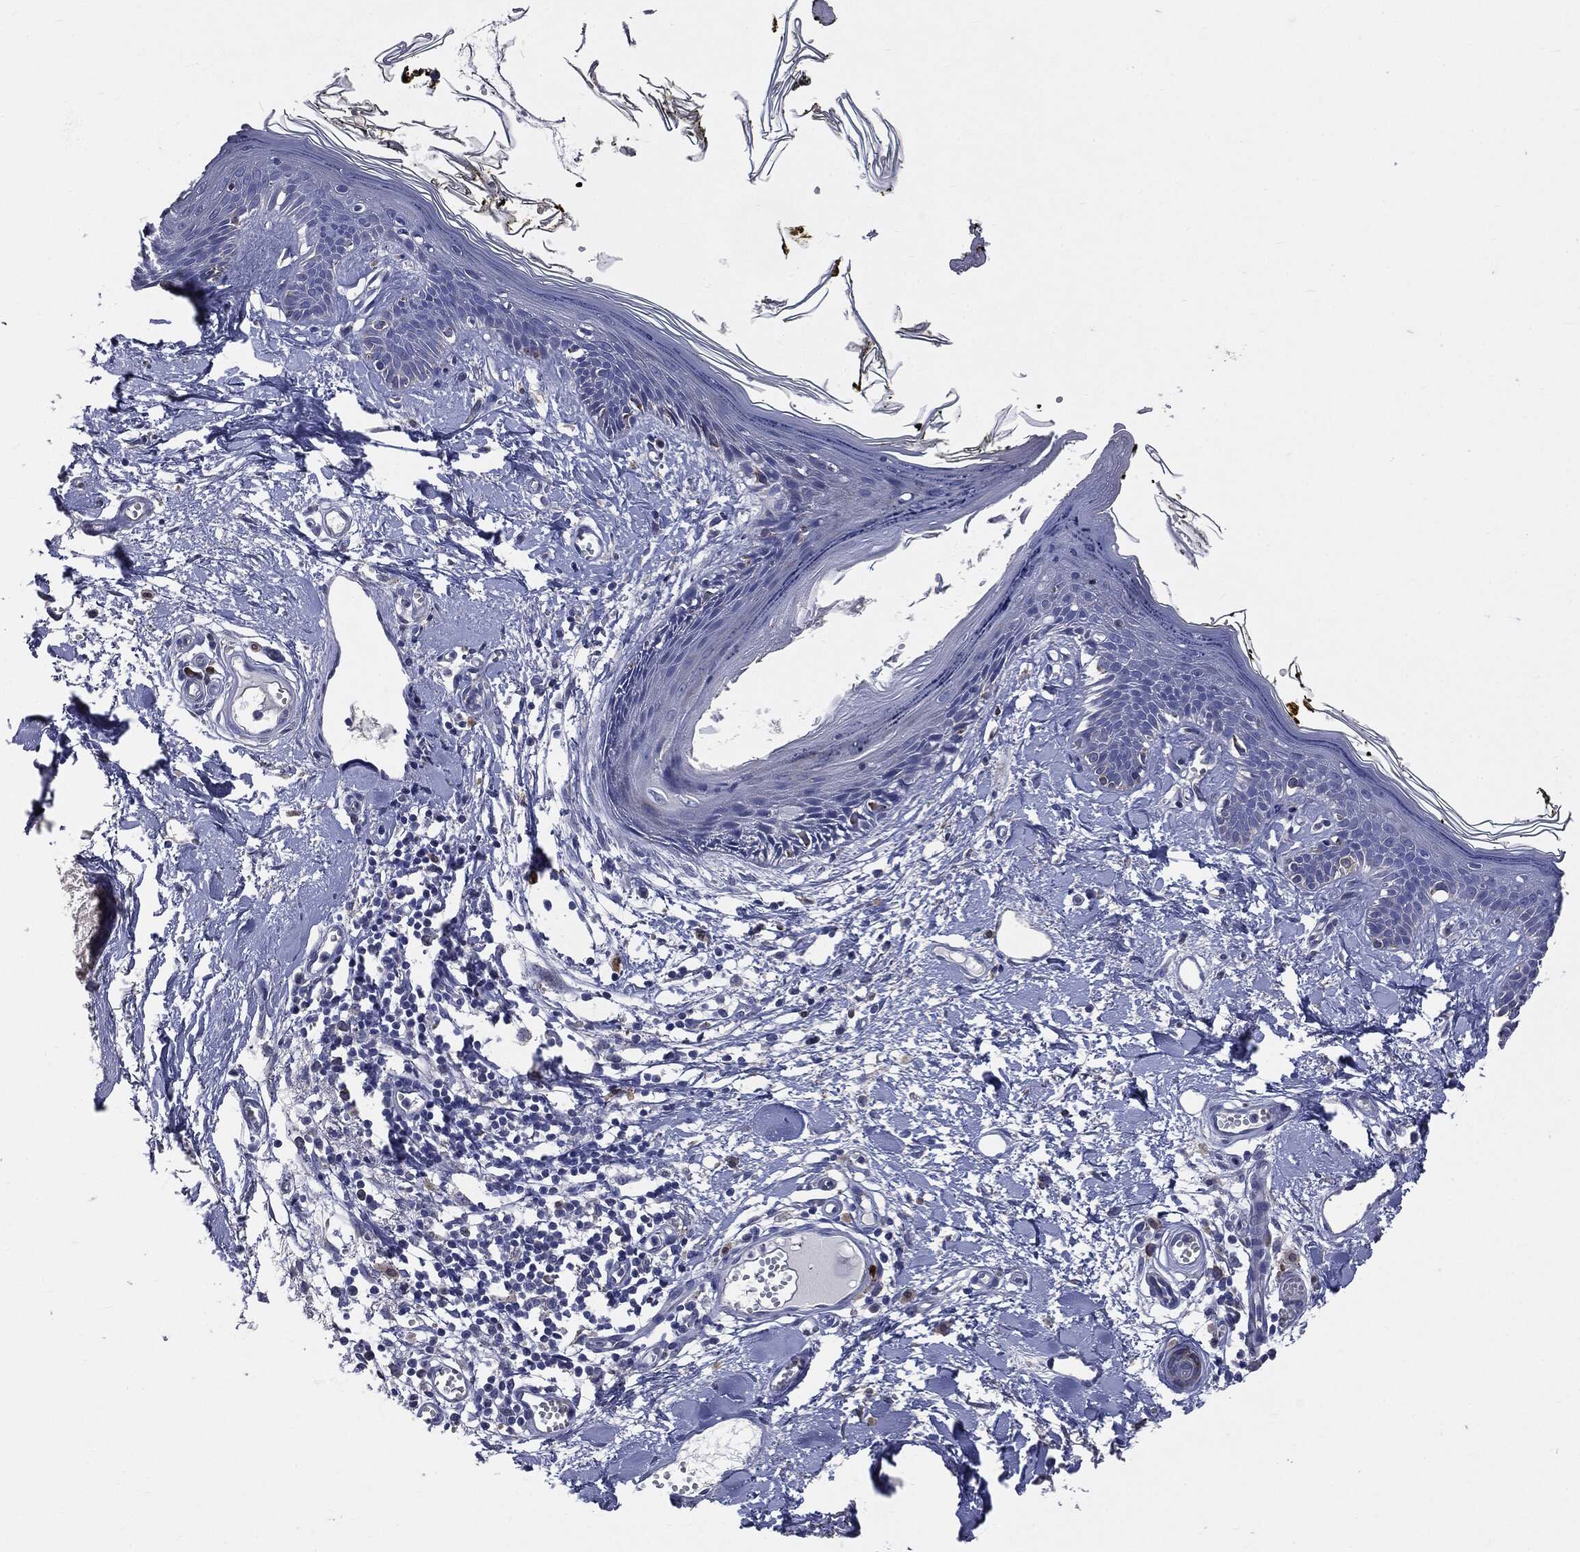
{"staining": {"intensity": "negative", "quantity": "none", "location": "none"}, "tissue": "skin", "cell_type": "Fibroblasts", "image_type": "normal", "snomed": [{"axis": "morphology", "description": "Normal tissue, NOS"}, {"axis": "topography", "description": "Skin"}], "caption": "This photomicrograph is of unremarkable skin stained with immunohistochemistry (IHC) to label a protein in brown with the nuclei are counter-stained blue. There is no expression in fibroblasts. (DAB (3,3'-diaminobenzidine) immunohistochemistry visualized using brightfield microscopy, high magnification).", "gene": "PTGS2", "patient": {"sex": "male", "age": 76}}